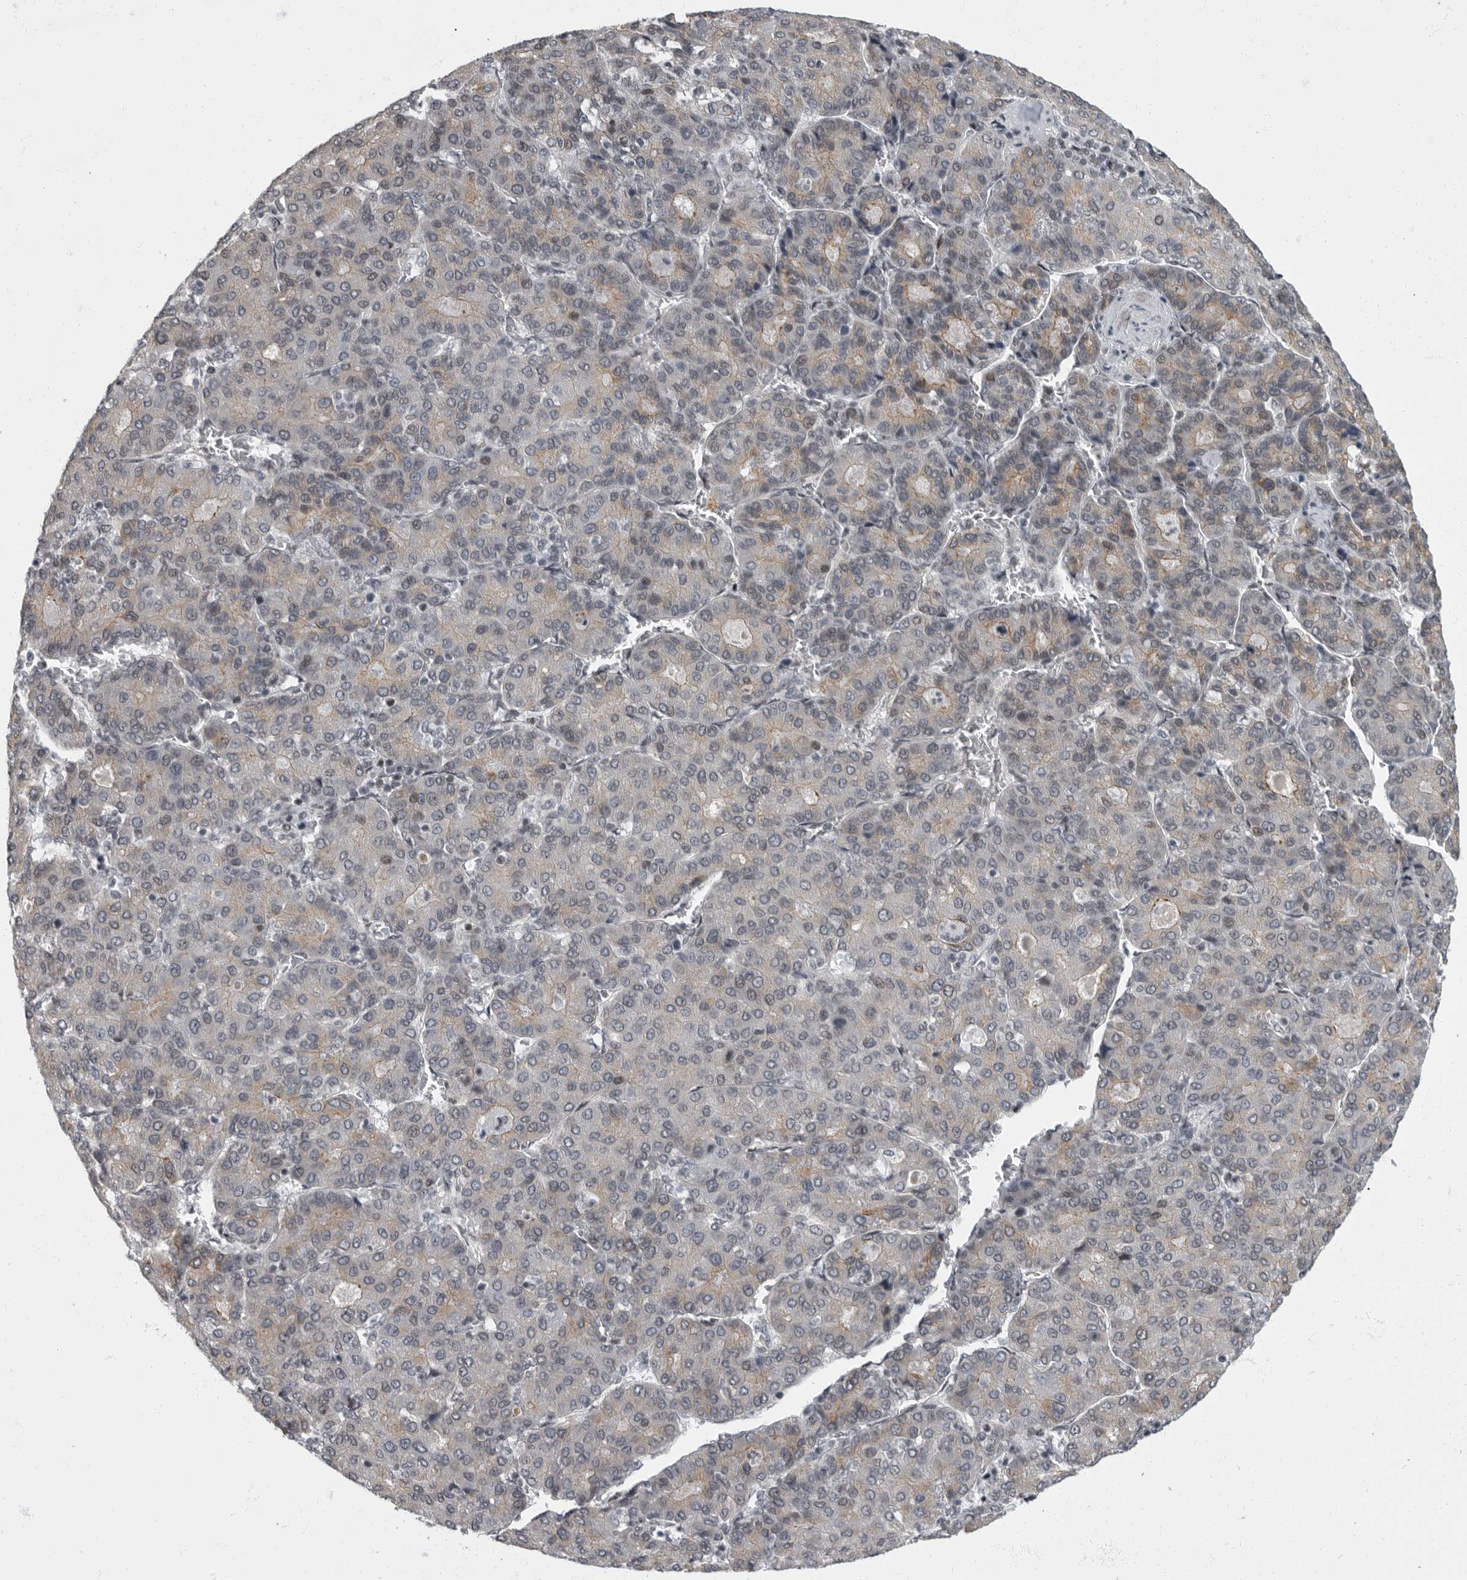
{"staining": {"intensity": "weak", "quantity": "<25%", "location": "cytoplasmic/membranous"}, "tissue": "liver cancer", "cell_type": "Tumor cells", "image_type": "cancer", "snomed": [{"axis": "morphology", "description": "Carcinoma, Hepatocellular, NOS"}, {"axis": "topography", "description": "Liver"}], "caption": "Histopathology image shows no significant protein positivity in tumor cells of liver hepatocellular carcinoma.", "gene": "EVI5", "patient": {"sex": "male", "age": 65}}